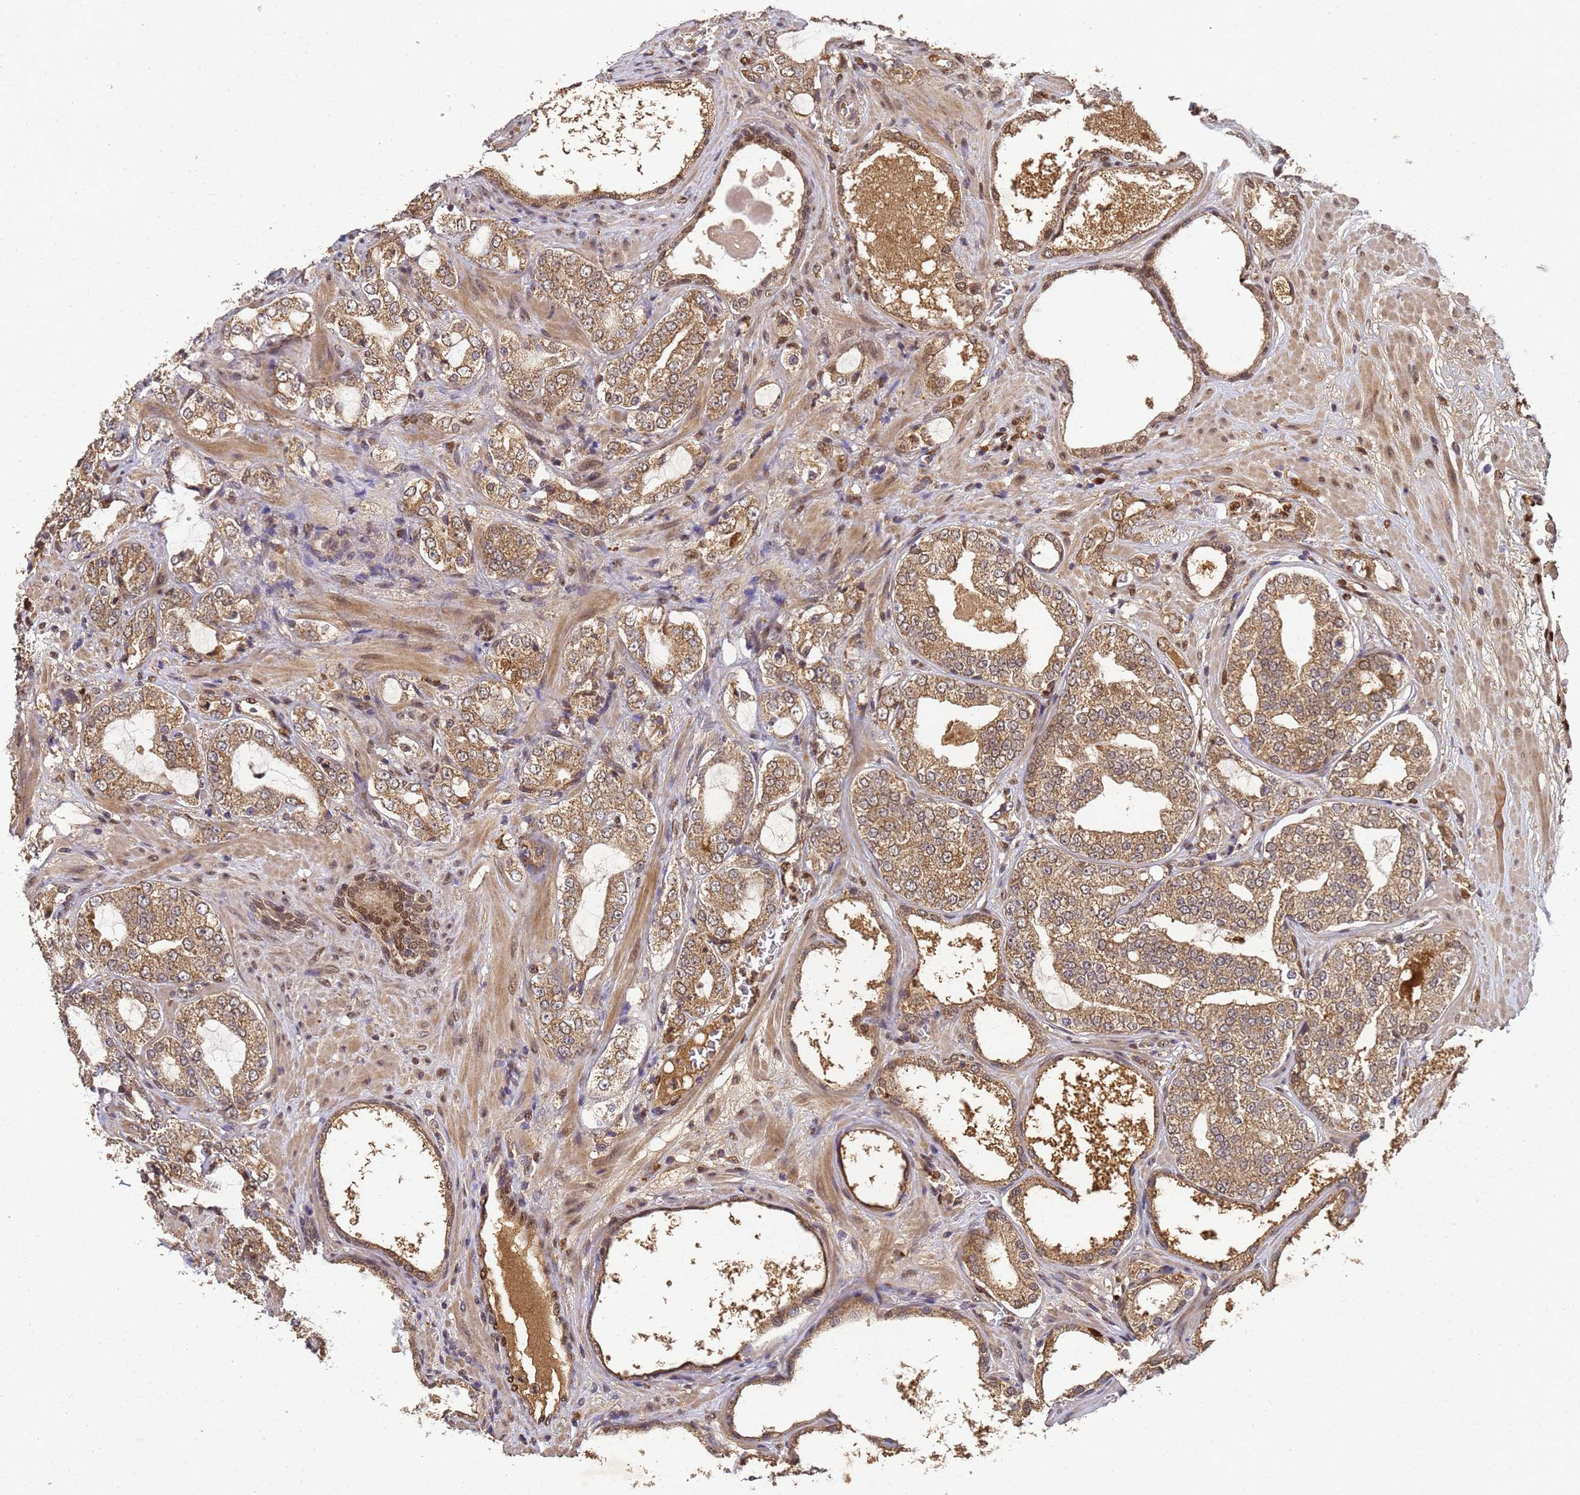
{"staining": {"intensity": "moderate", "quantity": ">75%", "location": "cytoplasmic/membranous,nuclear"}, "tissue": "prostate cancer", "cell_type": "Tumor cells", "image_type": "cancer", "snomed": [{"axis": "morphology", "description": "Adenocarcinoma, High grade"}, {"axis": "topography", "description": "Prostate"}], "caption": "There is medium levels of moderate cytoplasmic/membranous and nuclear expression in tumor cells of prostate adenocarcinoma (high-grade), as demonstrated by immunohistochemical staining (brown color).", "gene": "SECISBP2", "patient": {"sex": "male", "age": 64}}